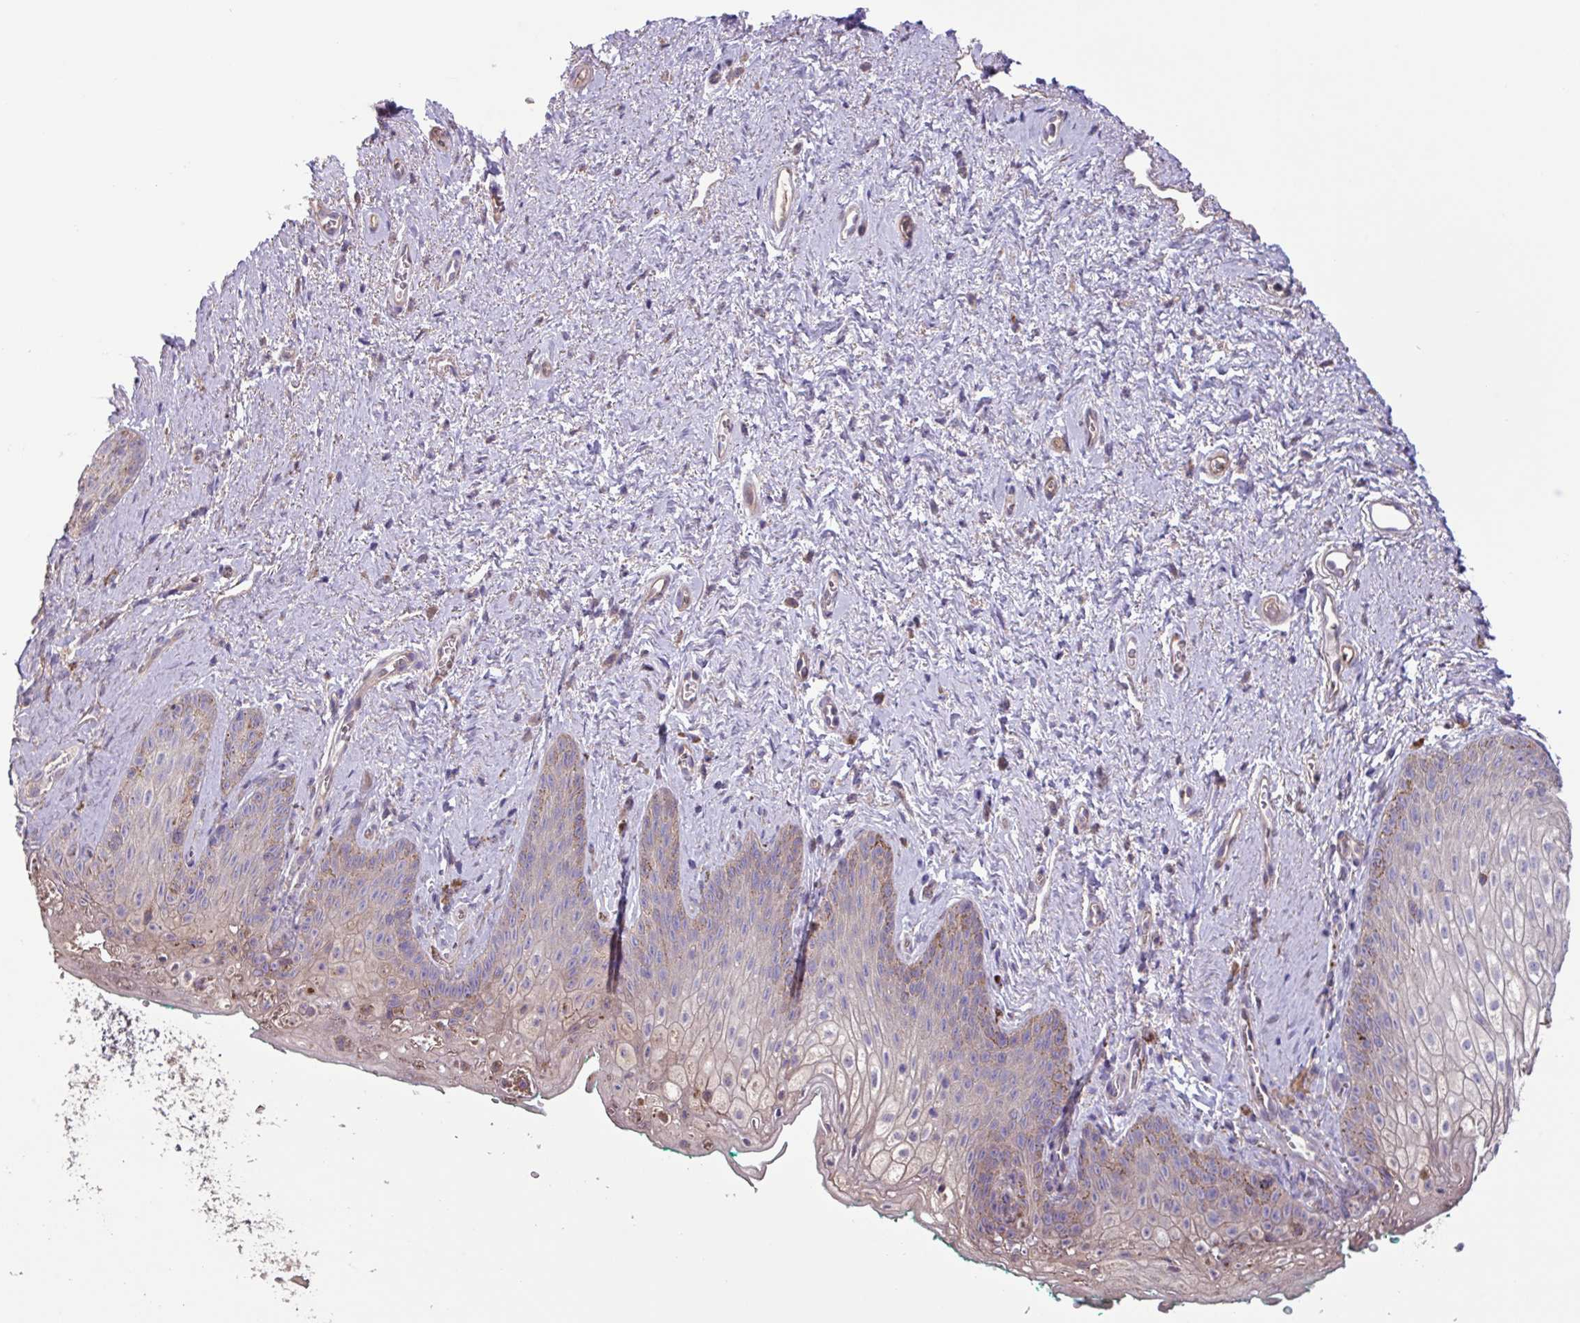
{"staining": {"intensity": "moderate", "quantity": "<25%", "location": "cytoplasmic/membranous"}, "tissue": "vagina", "cell_type": "Squamous epithelial cells", "image_type": "normal", "snomed": [{"axis": "morphology", "description": "Normal tissue, NOS"}, {"axis": "topography", "description": "Vulva"}, {"axis": "topography", "description": "Vagina"}, {"axis": "topography", "description": "Peripheral nerve tissue"}], "caption": "The photomicrograph reveals immunohistochemical staining of benign vagina. There is moderate cytoplasmic/membranous staining is identified in approximately <25% of squamous epithelial cells. Nuclei are stained in blue.", "gene": "PTPRQ", "patient": {"sex": "female", "age": 66}}